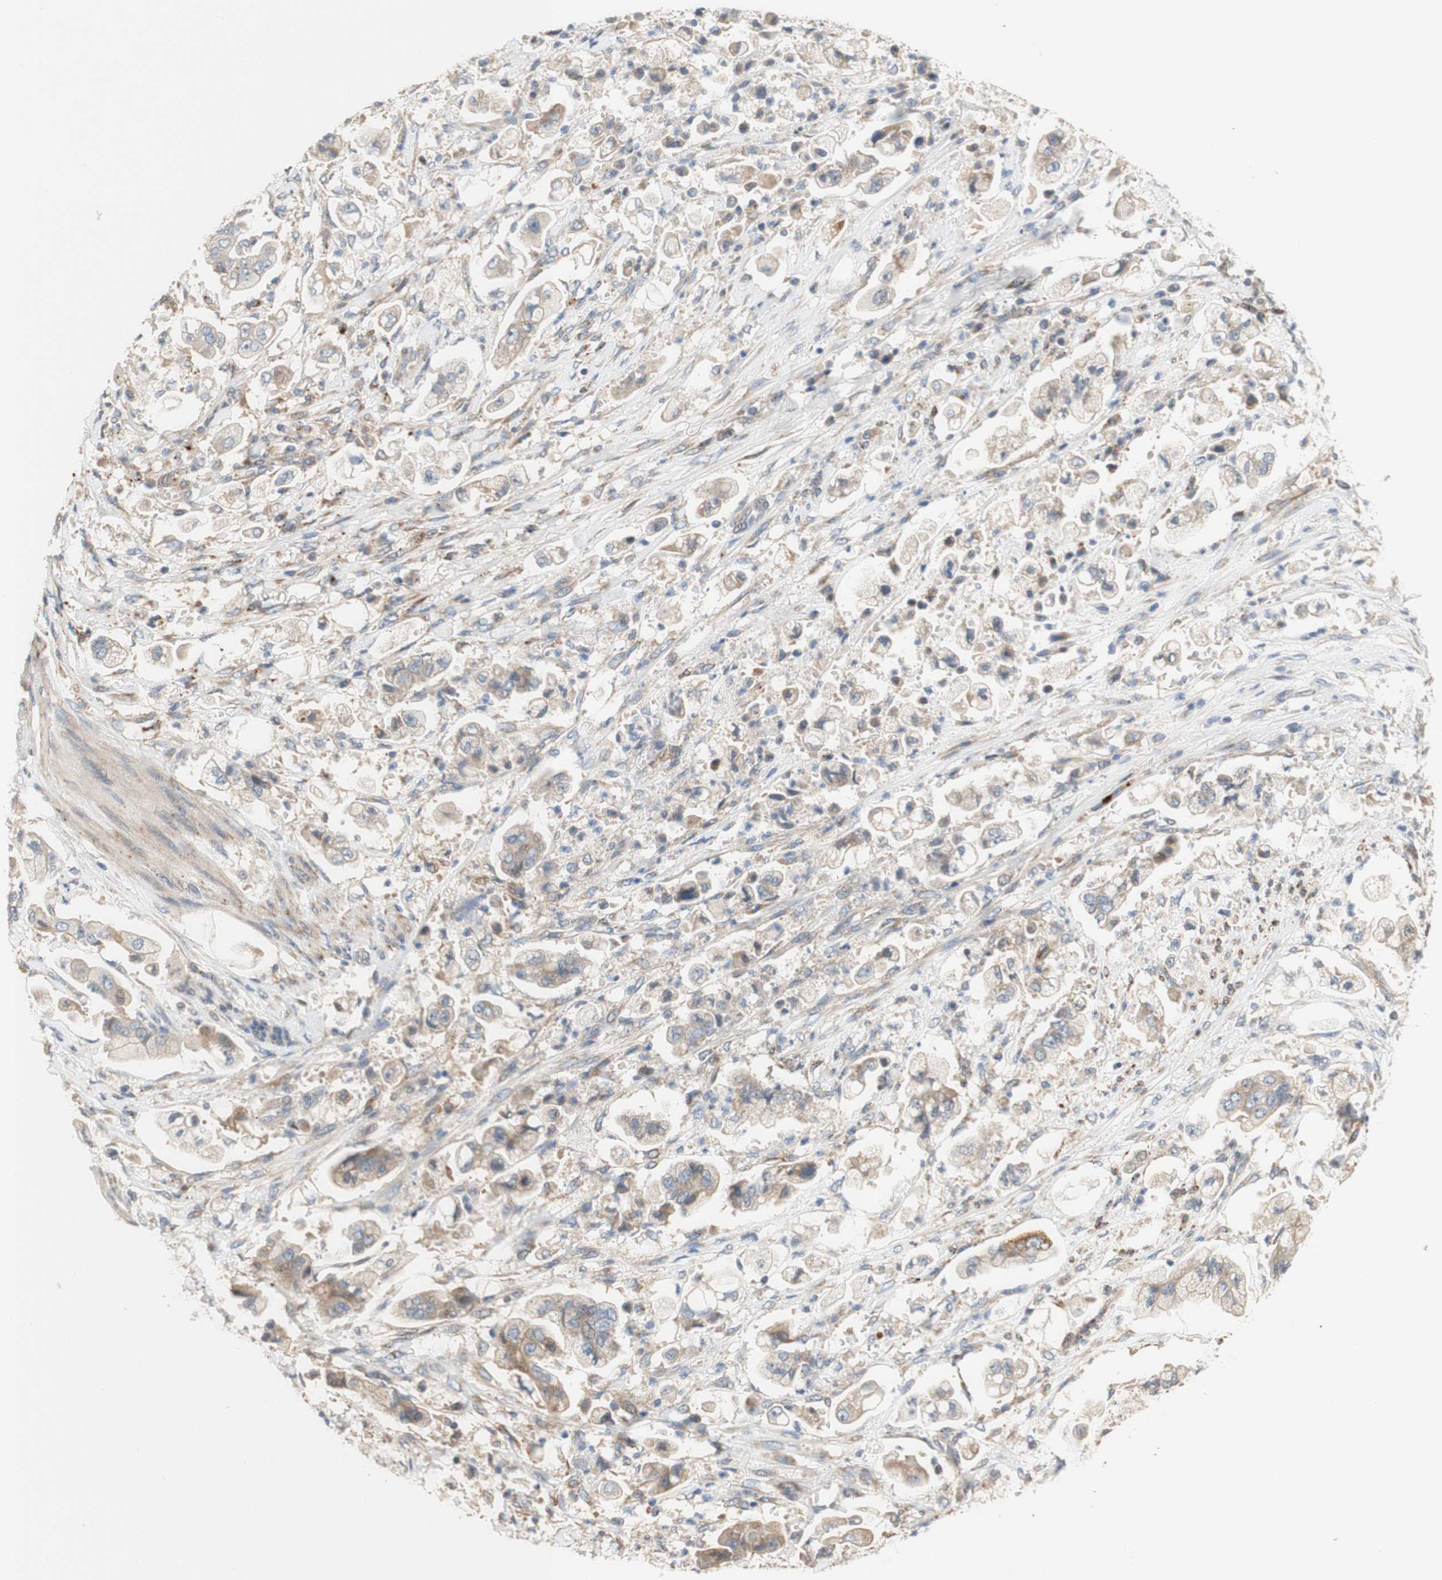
{"staining": {"intensity": "weak", "quantity": ">75%", "location": "cytoplasmic/membranous"}, "tissue": "stomach cancer", "cell_type": "Tumor cells", "image_type": "cancer", "snomed": [{"axis": "morphology", "description": "Adenocarcinoma, NOS"}, {"axis": "topography", "description": "Stomach"}], "caption": "Adenocarcinoma (stomach) was stained to show a protein in brown. There is low levels of weak cytoplasmic/membranous expression in approximately >75% of tumor cells. (DAB IHC, brown staining for protein, blue staining for nuclei).", "gene": "PTPN21", "patient": {"sex": "male", "age": 62}}